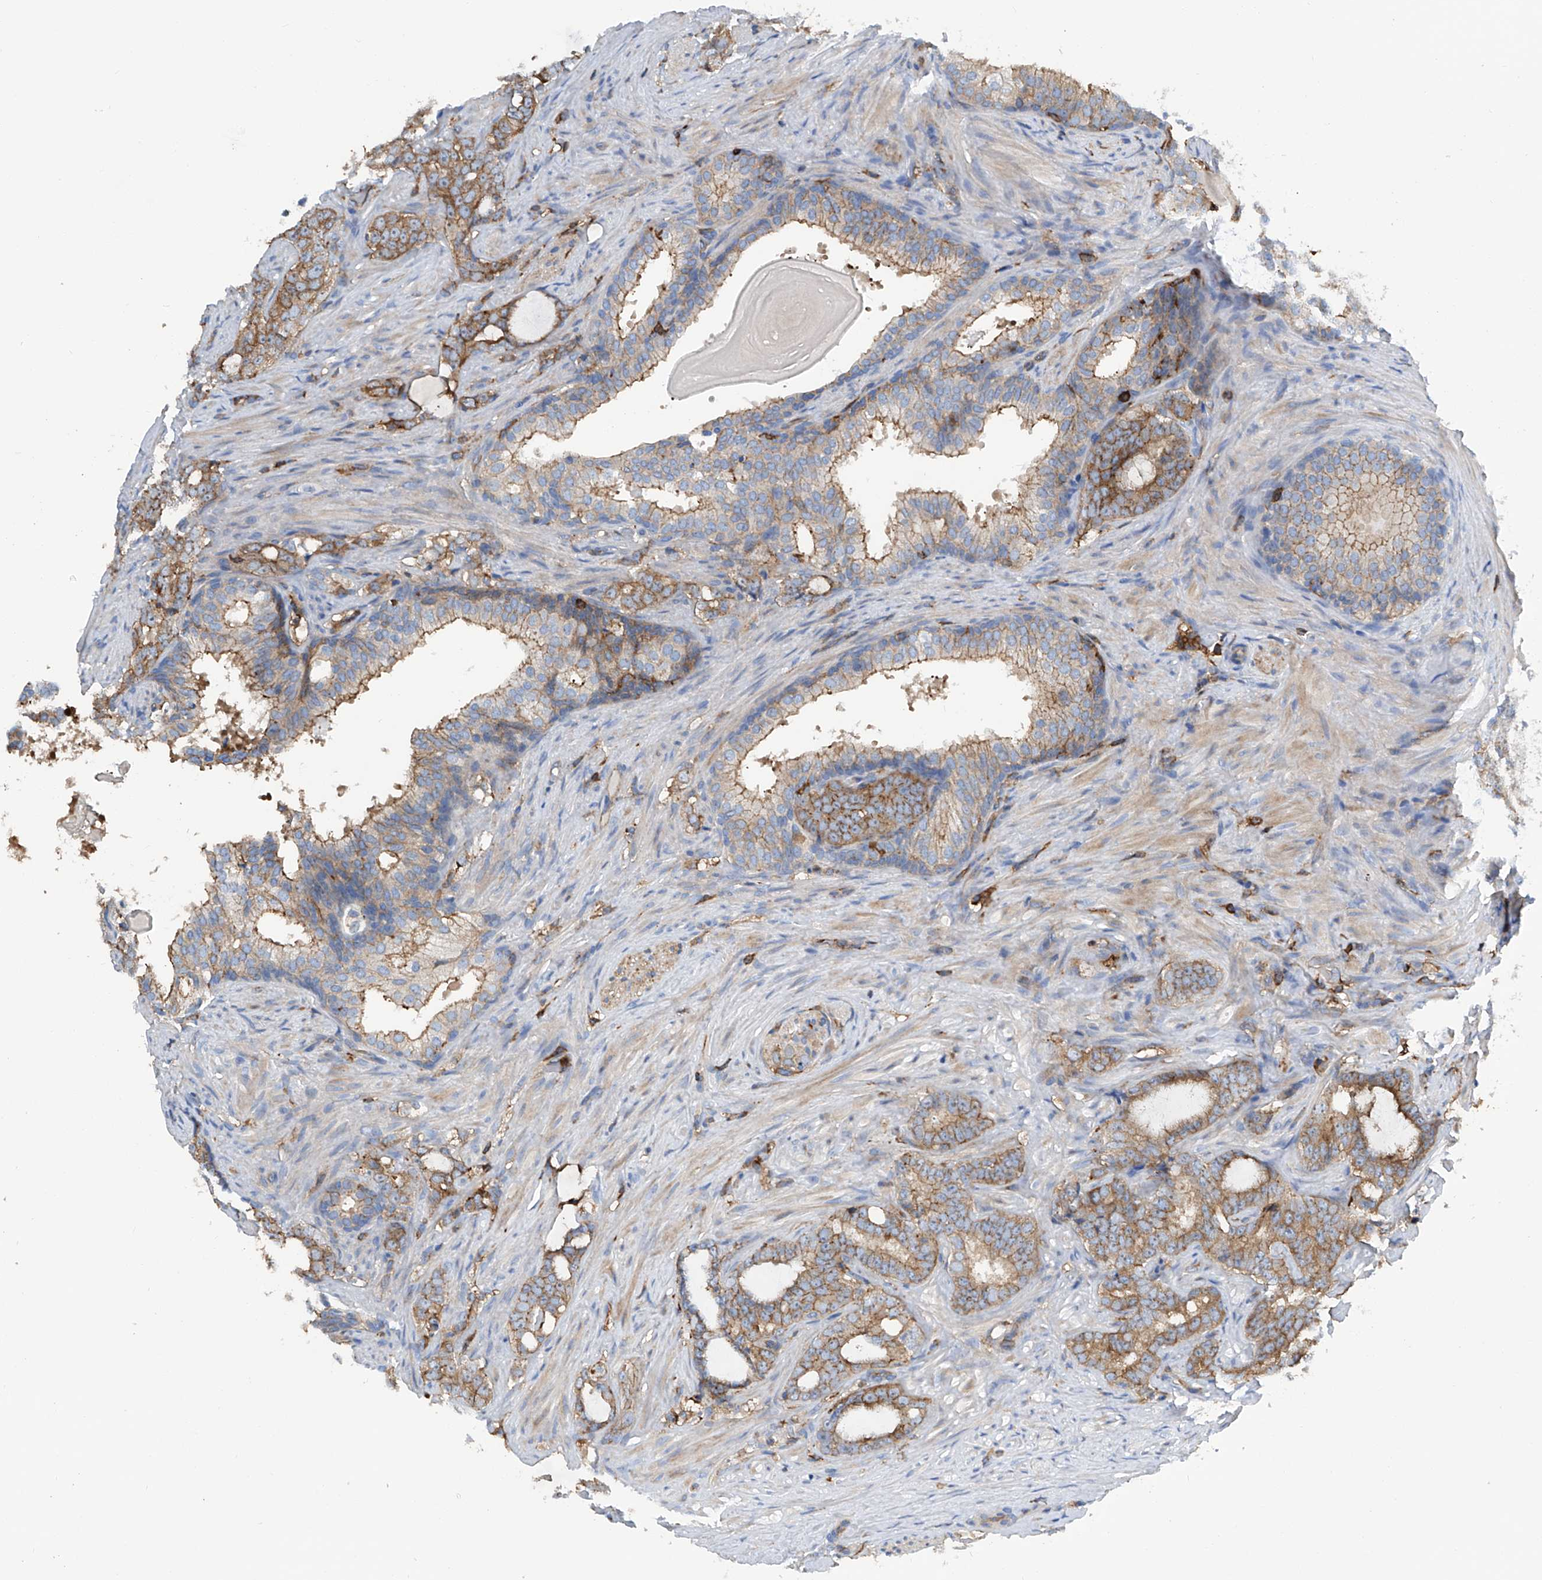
{"staining": {"intensity": "moderate", "quantity": ">75%", "location": "cytoplasmic/membranous"}, "tissue": "prostate cancer", "cell_type": "Tumor cells", "image_type": "cancer", "snomed": [{"axis": "morphology", "description": "Adenocarcinoma, High grade"}, {"axis": "topography", "description": "Prostate"}], "caption": "Immunohistochemistry image of high-grade adenocarcinoma (prostate) stained for a protein (brown), which demonstrates medium levels of moderate cytoplasmic/membranous staining in approximately >75% of tumor cells.", "gene": "ZNF484", "patient": {"sex": "male", "age": 64}}